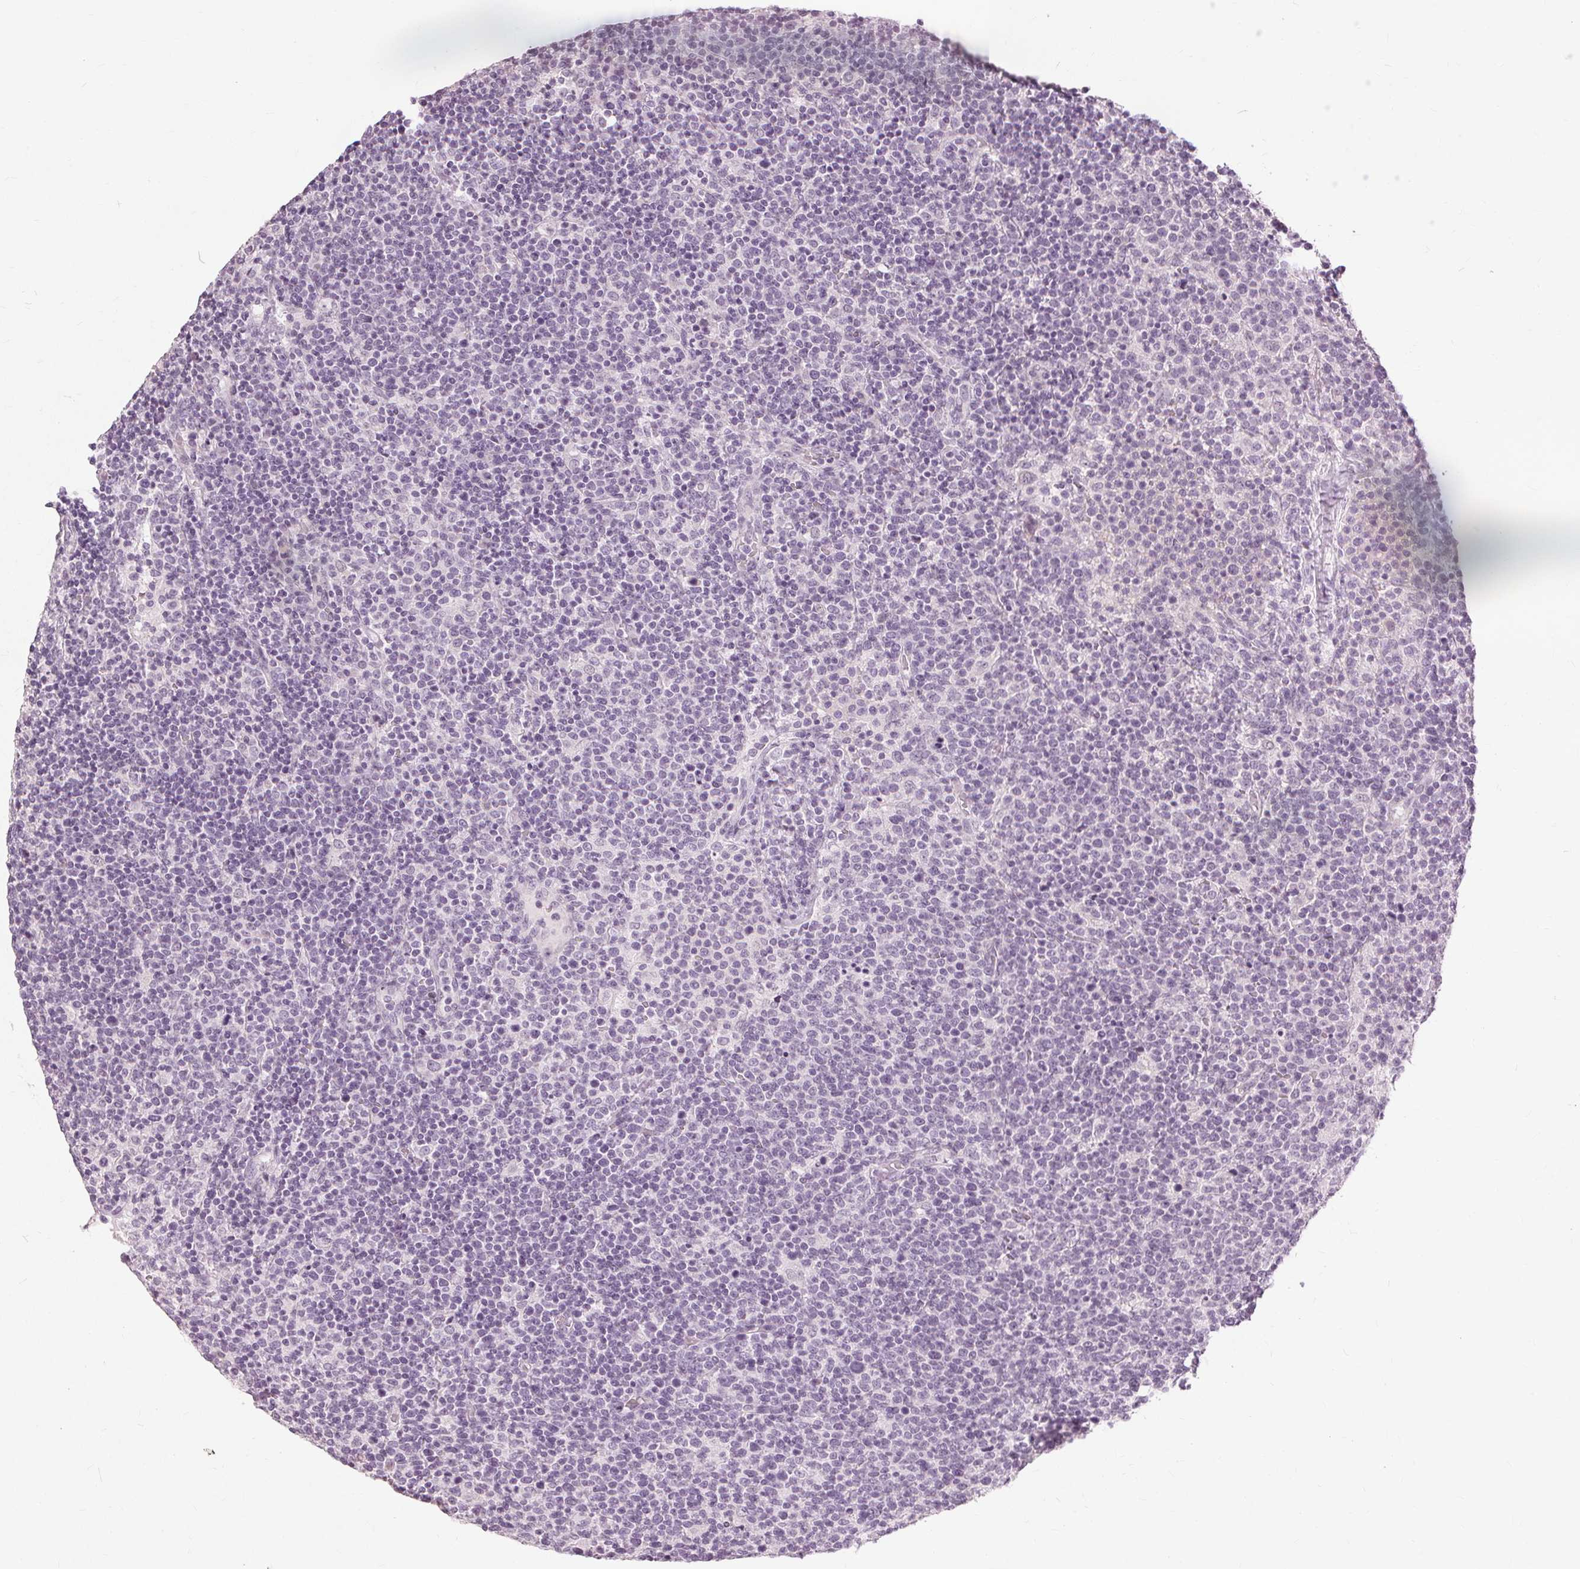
{"staining": {"intensity": "negative", "quantity": "none", "location": "none"}, "tissue": "lymphoma", "cell_type": "Tumor cells", "image_type": "cancer", "snomed": [{"axis": "morphology", "description": "Malignant lymphoma, non-Hodgkin's type, High grade"}, {"axis": "topography", "description": "Lymph node"}], "caption": "Histopathology image shows no protein staining in tumor cells of high-grade malignant lymphoma, non-Hodgkin's type tissue.", "gene": "SFTPD", "patient": {"sex": "male", "age": 61}}